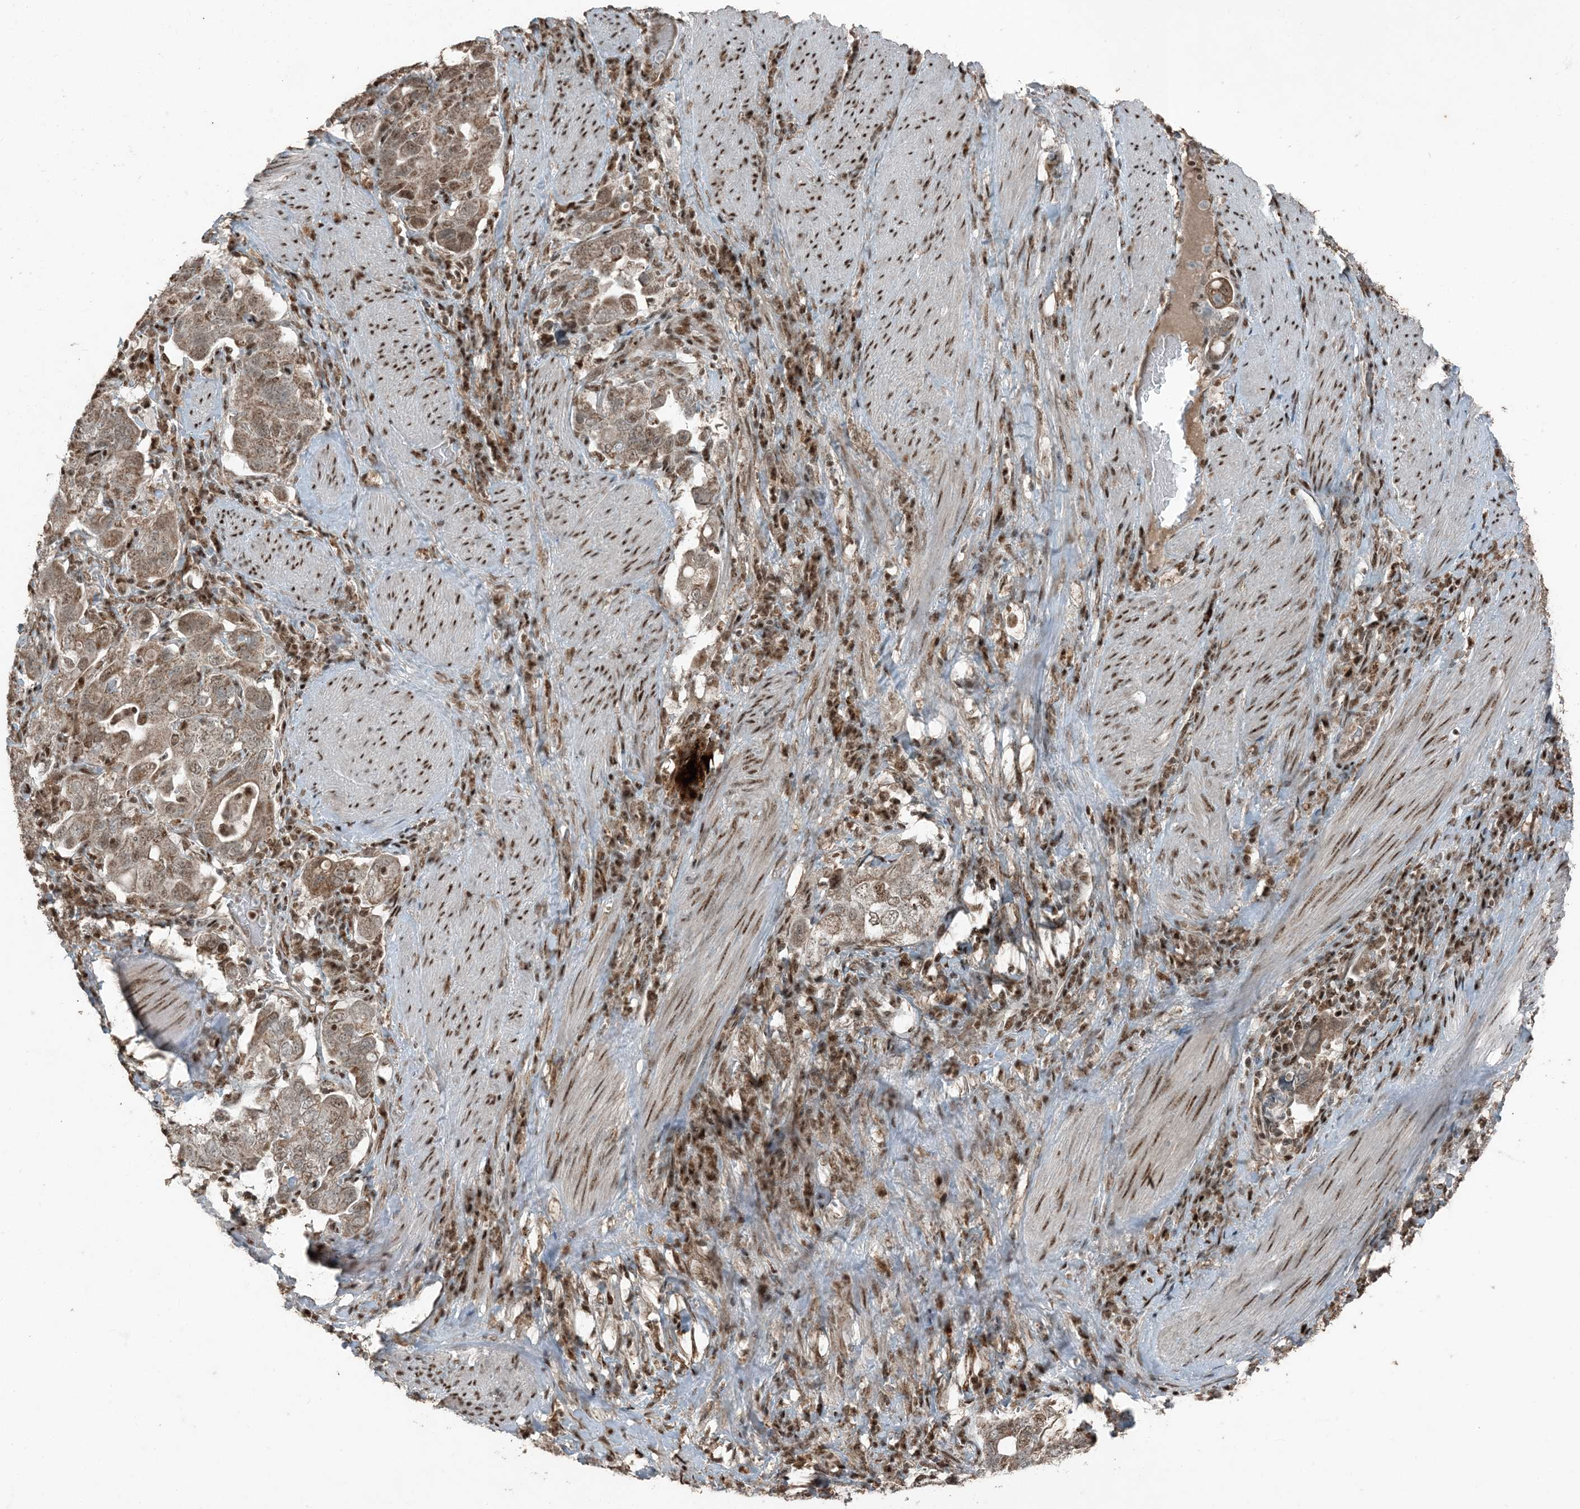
{"staining": {"intensity": "weak", "quantity": ">75%", "location": "cytoplasmic/membranous,nuclear"}, "tissue": "stomach cancer", "cell_type": "Tumor cells", "image_type": "cancer", "snomed": [{"axis": "morphology", "description": "Adenocarcinoma, NOS"}, {"axis": "topography", "description": "Stomach, upper"}], "caption": "Human stomach cancer (adenocarcinoma) stained with a protein marker exhibits weak staining in tumor cells.", "gene": "TADA2B", "patient": {"sex": "male", "age": 62}}